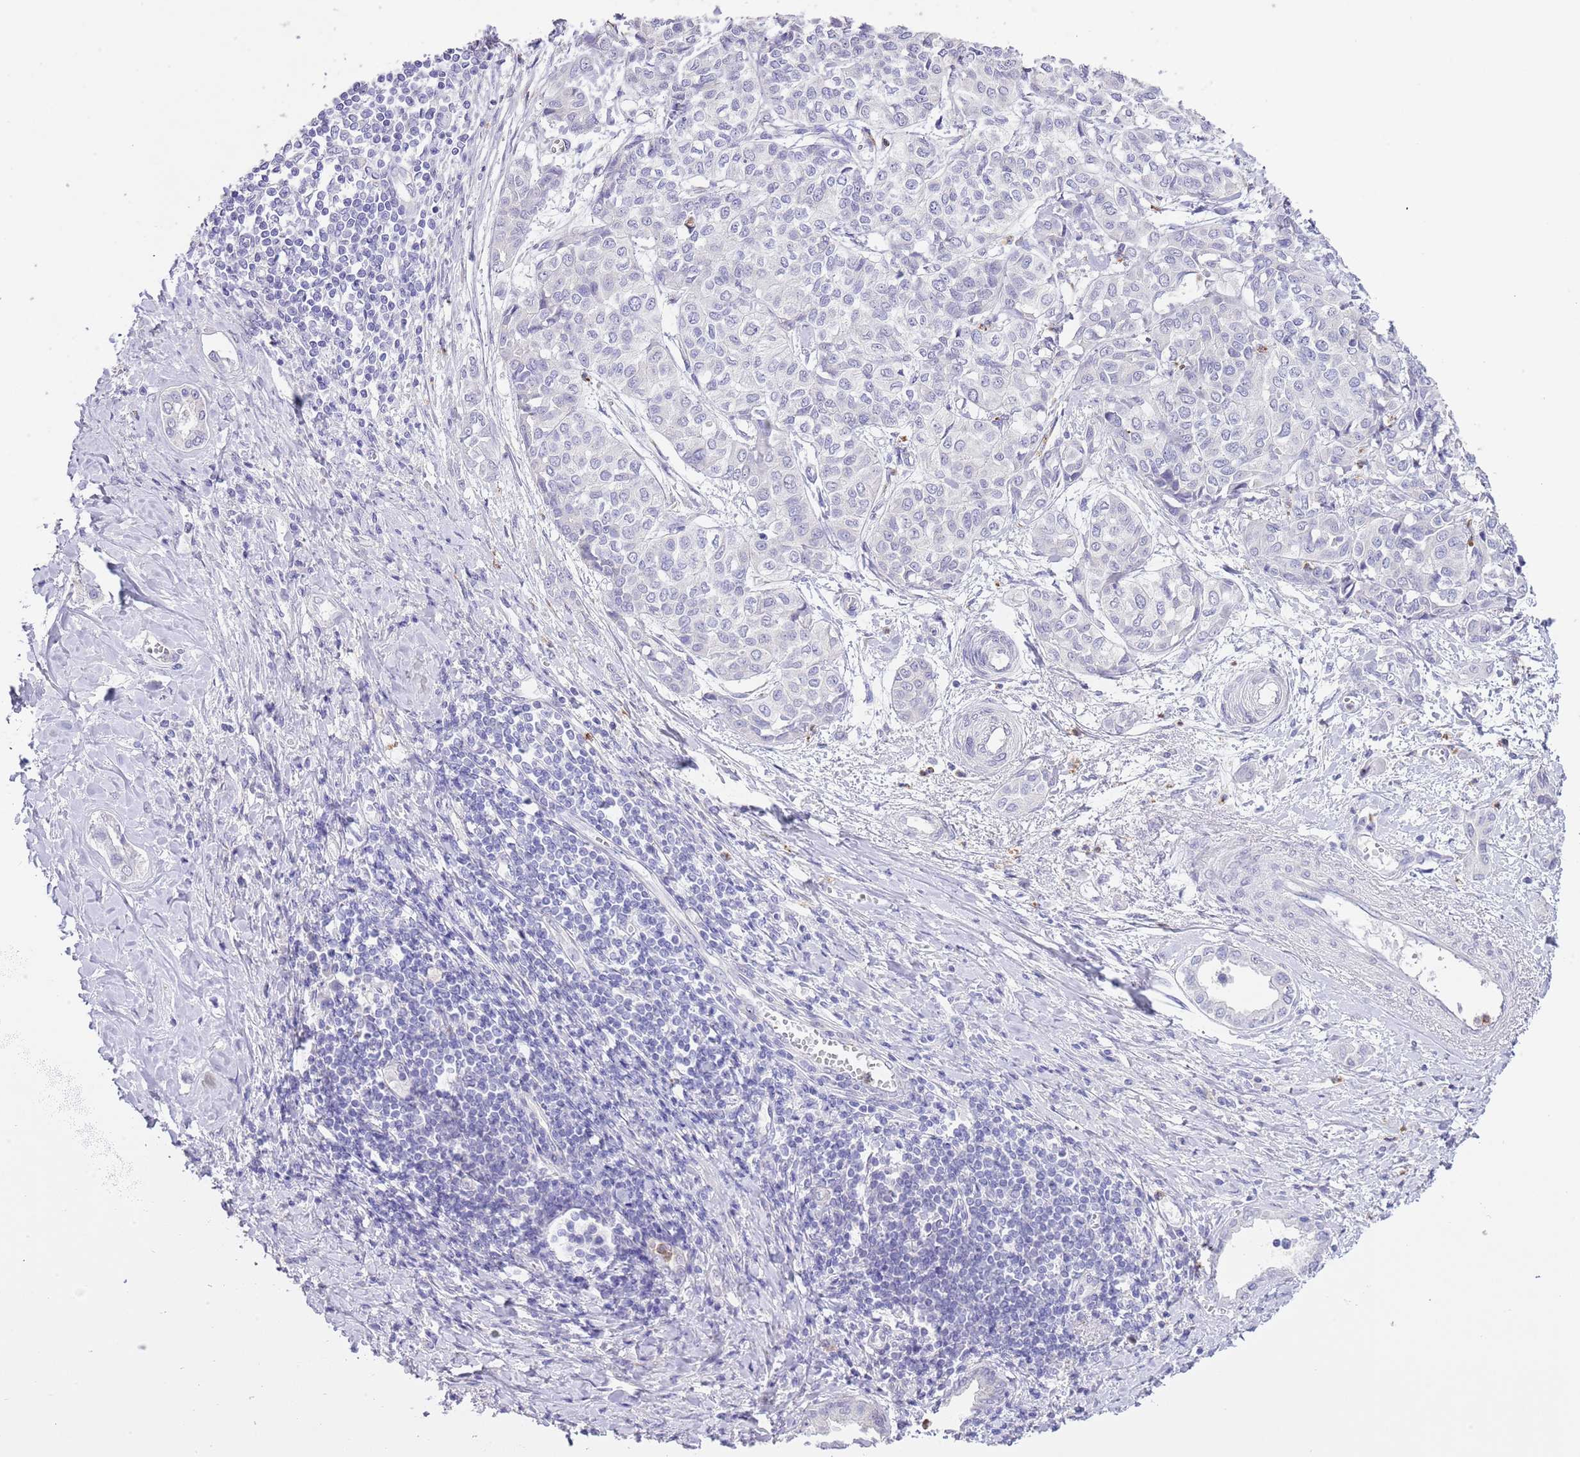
{"staining": {"intensity": "negative", "quantity": "none", "location": "none"}, "tissue": "liver cancer", "cell_type": "Tumor cells", "image_type": "cancer", "snomed": [{"axis": "morphology", "description": "Cholangiocarcinoma"}, {"axis": "topography", "description": "Liver"}], "caption": "IHC of human cholangiocarcinoma (liver) reveals no expression in tumor cells.", "gene": "OR2Z1", "patient": {"sex": "female", "age": 77}}